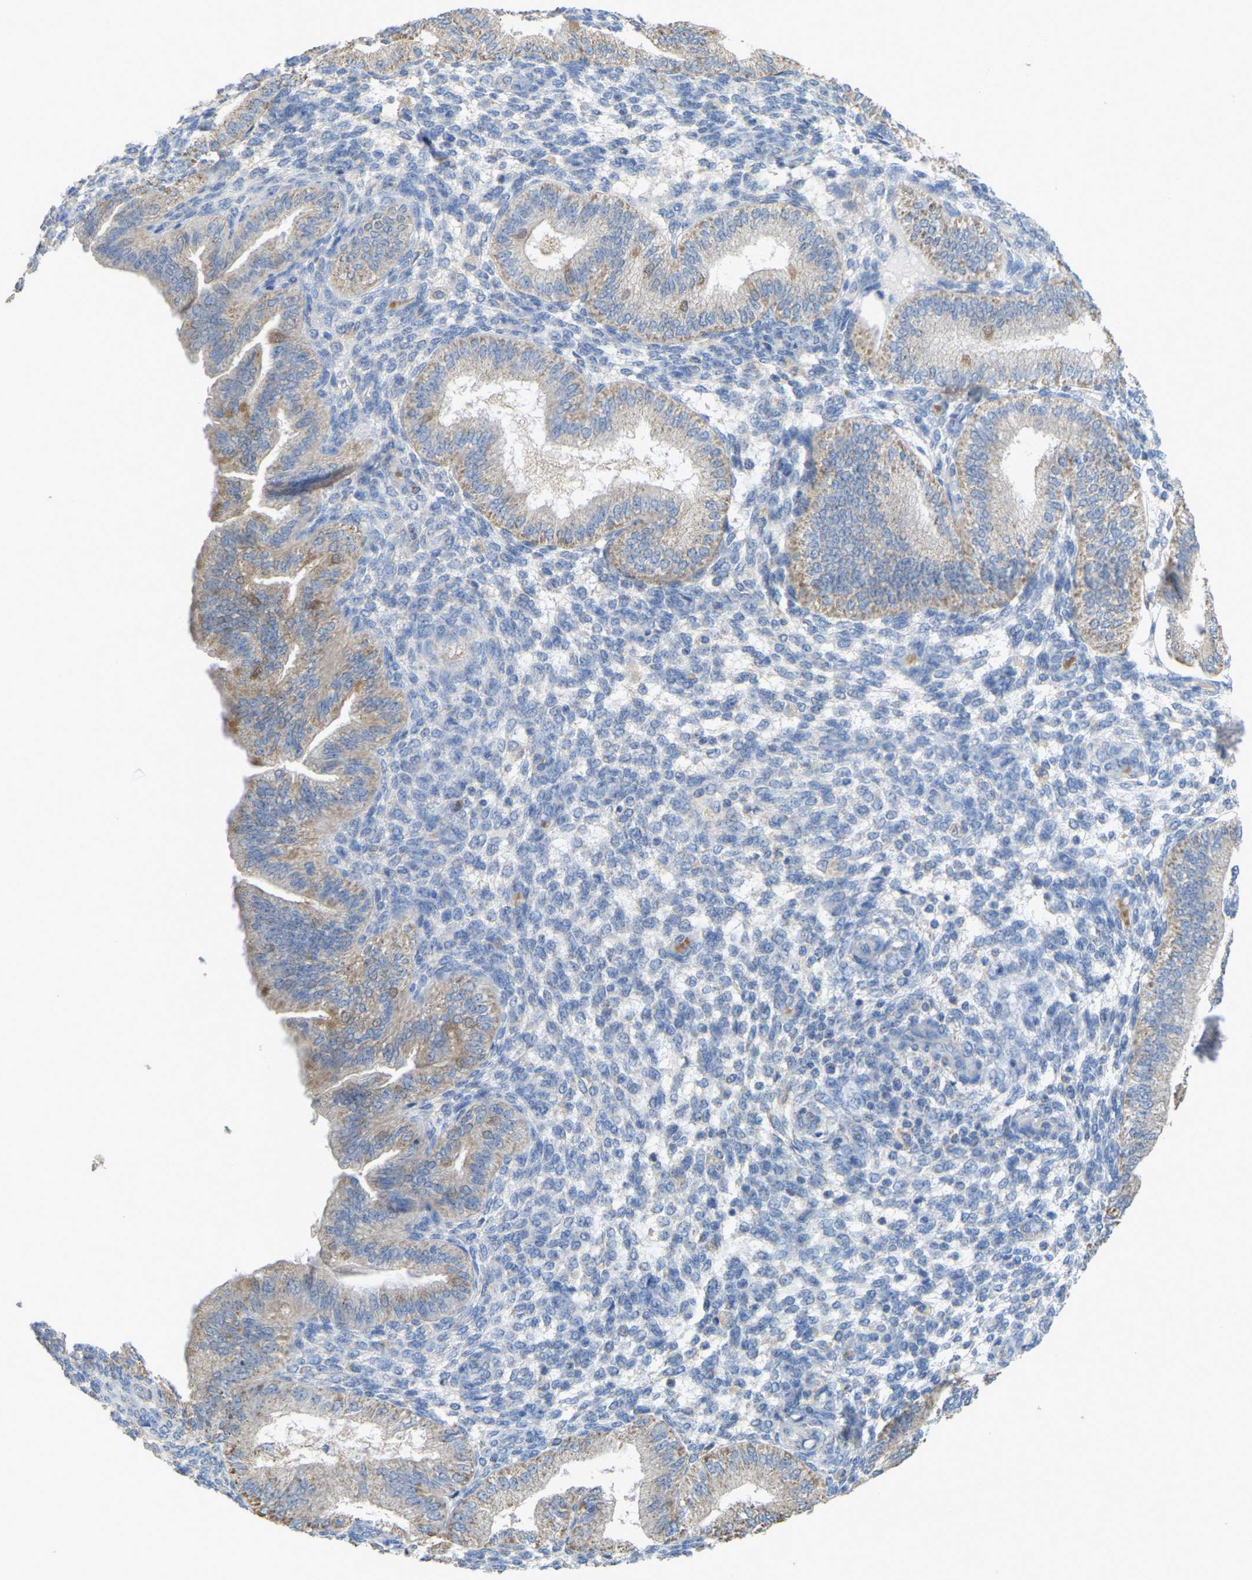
{"staining": {"intensity": "negative", "quantity": "none", "location": "none"}, "tissue": "endometrium", "cell_type": "Cells in endometrial stroma", "image_type": "normal", "snomed": [{"axis": "morphology", "description": "Normal tissue, NOS"}, {"axis": "topography", "description": "Endometrium"}], "caption": "DAB (3,3'-diaminobenzidine) immunohistochemical staining of normal endometrium demonstrates no significant positivity in cells in endometrial stroma.", "gene": "SERPINB5", "patient": {"sex": "female", "age": 39}}